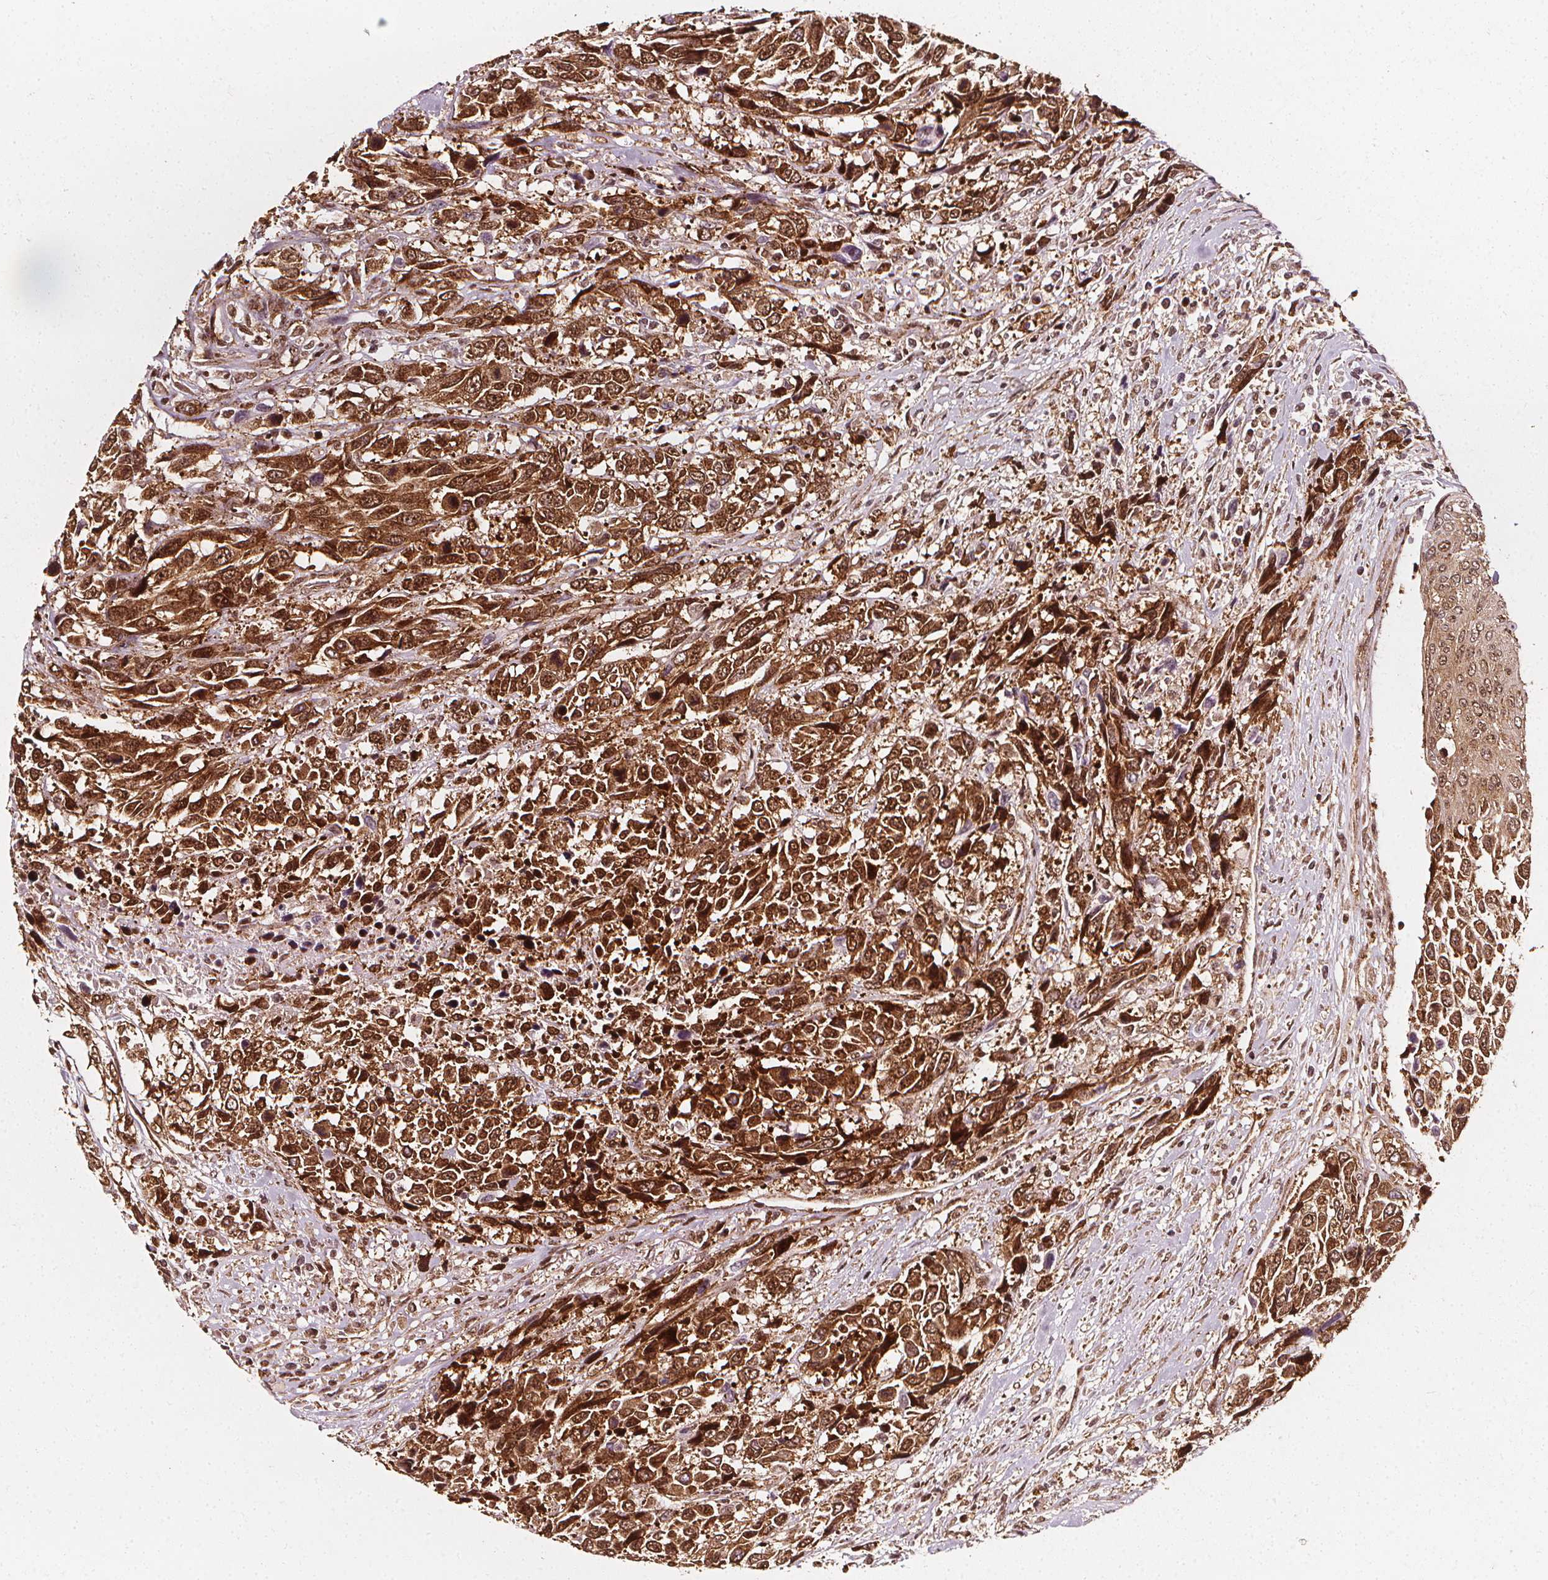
{"staining": {"intensity": "strong", "quantity": ">75%", "location": "cytoplasmic/membranous,nuclear"}, "tissue": "urothelial cancer", "cell_type": "Tumor cells", "image_type": "cancer", "snomed": [{"axis": "morphology", "description": "Urothelial carcinoma, High grade"}, {"axis": "topography", "description": "Urinary bladder"}], "caption": "High-magnification brightfield microscopy of urothelial cancer stained with DAB (3,3'-diaminobenzidine) (brown) and counterstained with hematoxylin (blue). tumor cells exhibit strong cytoplasmic/membranous and nuclear positivity is seen in about>75% of cells. (Brightfield microscopy of DAB IHC at high magnification).", "gene": "SMN1", "patient": {"sex": "female", "age": 70}}